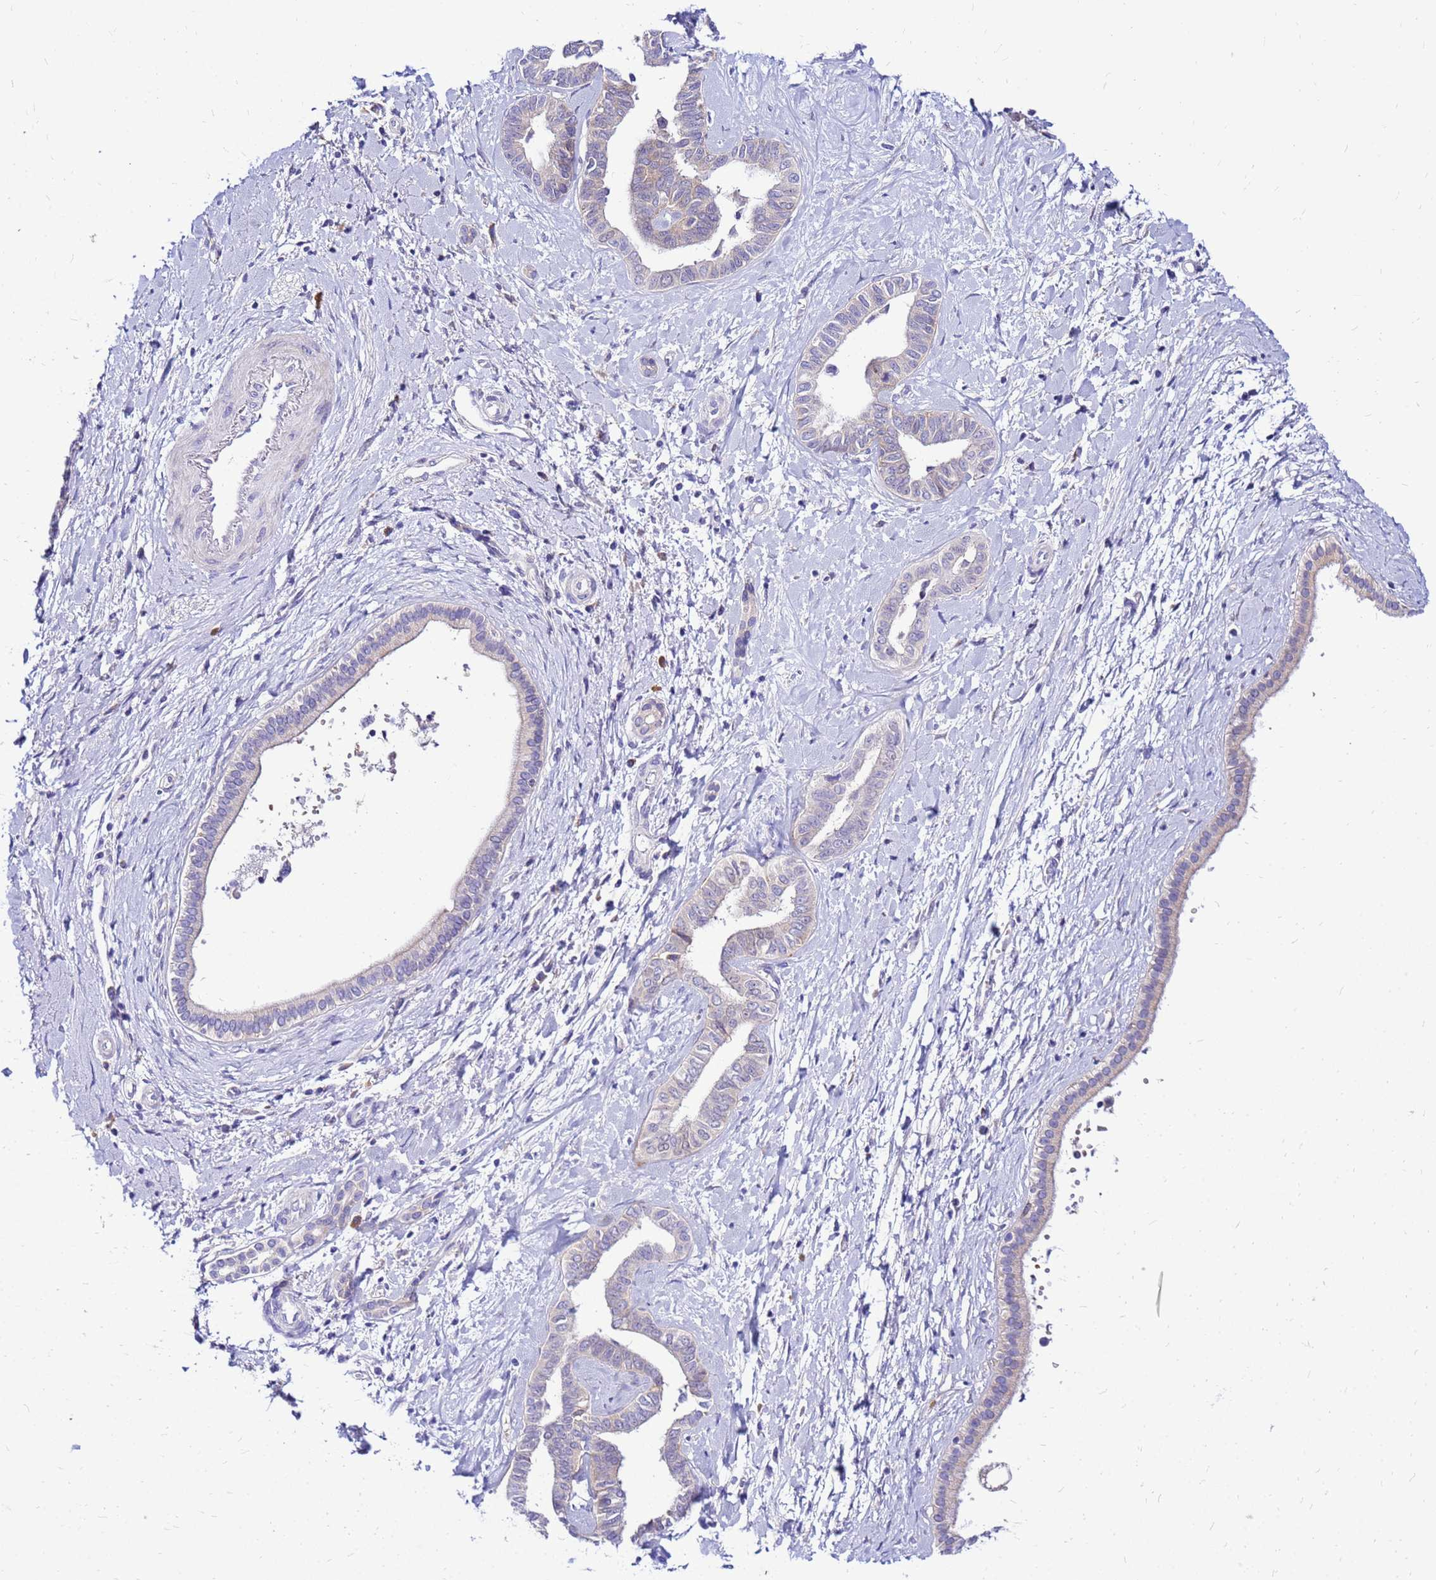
{"staining": {"intensity": "negative", "quantity": "none", "location": "none"}, "tissue": "liver cancer", "cell_type": "Tumor cells", "image_type": "cancer", "snomed": [{"axis": "morphology", "description": "Cholangiocarcinoma"}, {"axis": "topography", "description": "Liver"}], "caption": "This histopathology image is of cholangiocarcinoma (liver) stained with immunohistochemistry (IHC) to label a protein in brown with the nuclei are counter-stained blue. There is no positivity in tumor cells.", "gene": "HERC5", "patient": {"sex": "female", "age": 77}}